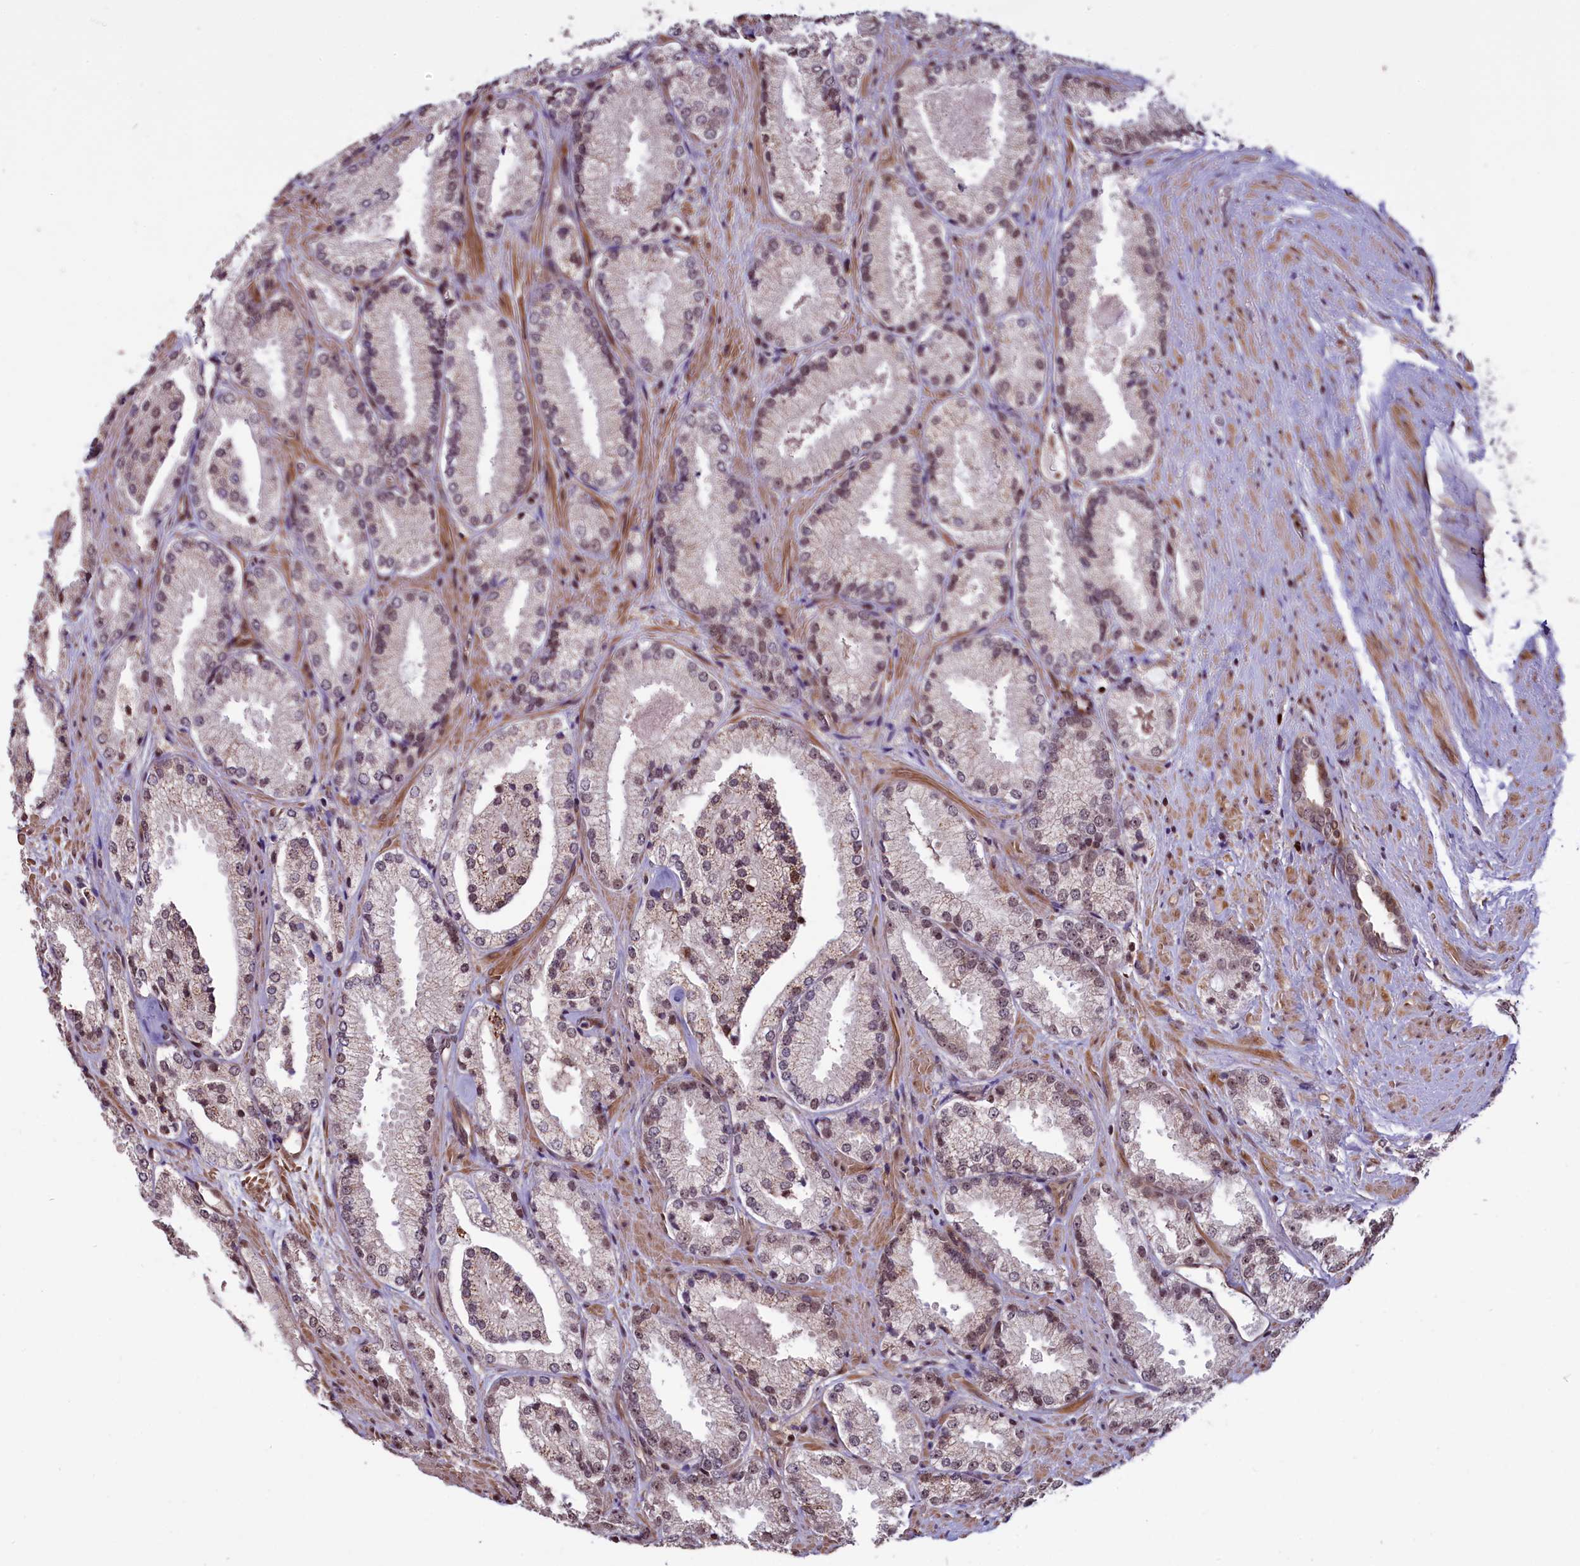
{"staining": {"intensity": "moderate", "quantity": "25%-75%", "location": "nuclear"}, "tissue": "prostate cancer", "cell_type": "Tumor cells", "image_type": "cancer", "snomed": [{"axis": "morphology", "description": "Adenocarcinoma, High grade"}, {"axis": "topography", "description": "Prostate"}], "caption": "Immunohistochemical staining of prostate cancer (high-grade adenocarcinoma) displays moderate nuclear protein positivity in approximately 25%-75% of tumor cells.", "gene": "SHFL", "patient": {"sex": "male", "age": 73}}